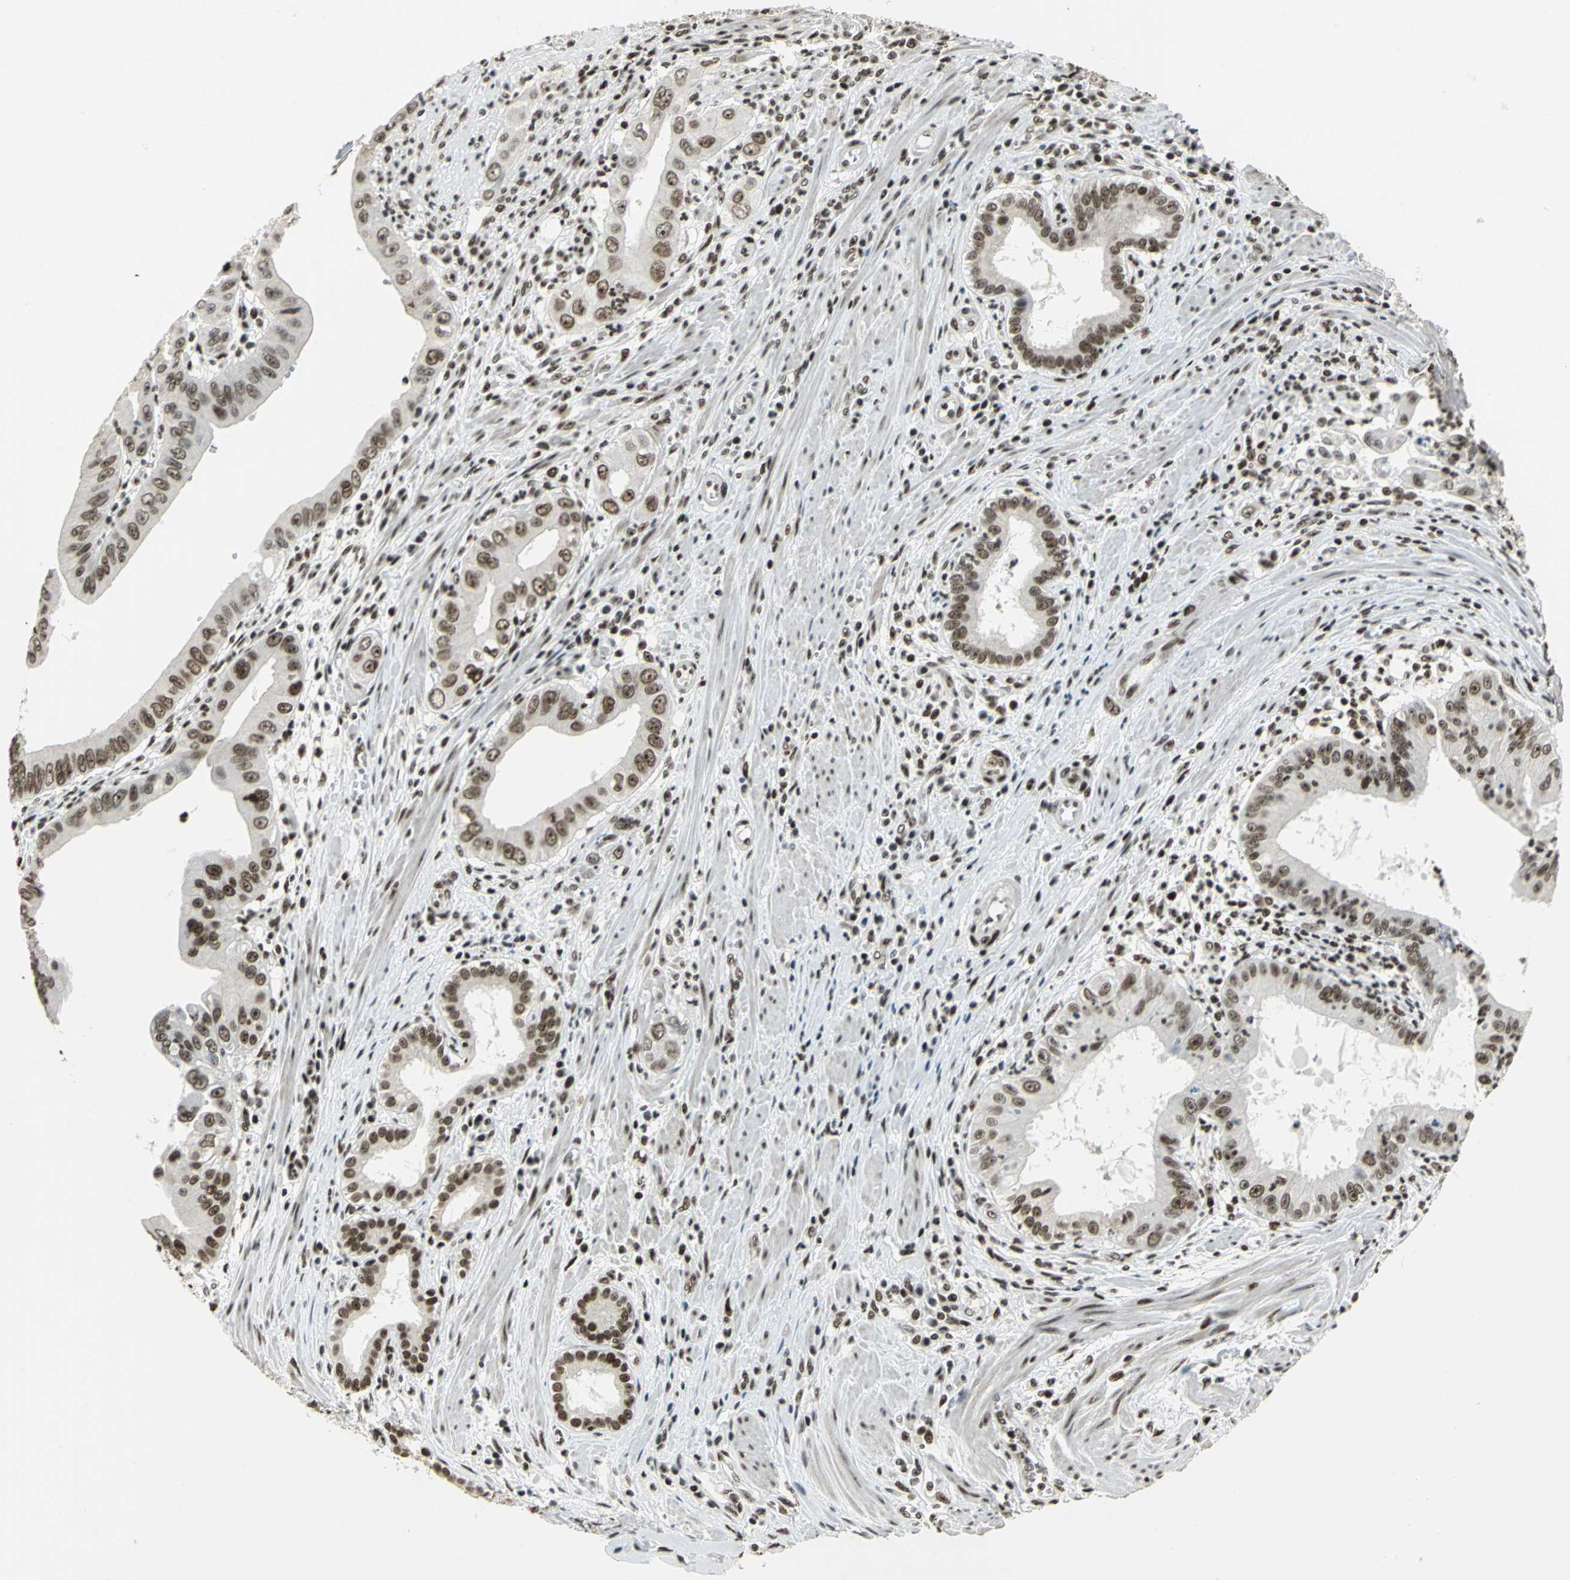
{"staining": {"intensity": "strong", "quantity": ">75%", "location": "nuclear"}, "tissue": "pancreatic cancer", "cell_type": "Tumor cells", "image_type": "cancer", "snomed": [{"axis": "morphology", "description": "Normal tissue, NOS"}, {"axis": "topography", "description": "Lymph node"}], "caption": "Tumor cells display strong nuclear expression in approximately >75% of cells in pancreatic cancer. Using DAB (3,3'-diaminobenzidine) (brown) and hematoxylin (blue) stains, captured at high magnification using brightfield microscopy.", "gene": "UBTF", "patient": {"sex": "male", "age": 50}}